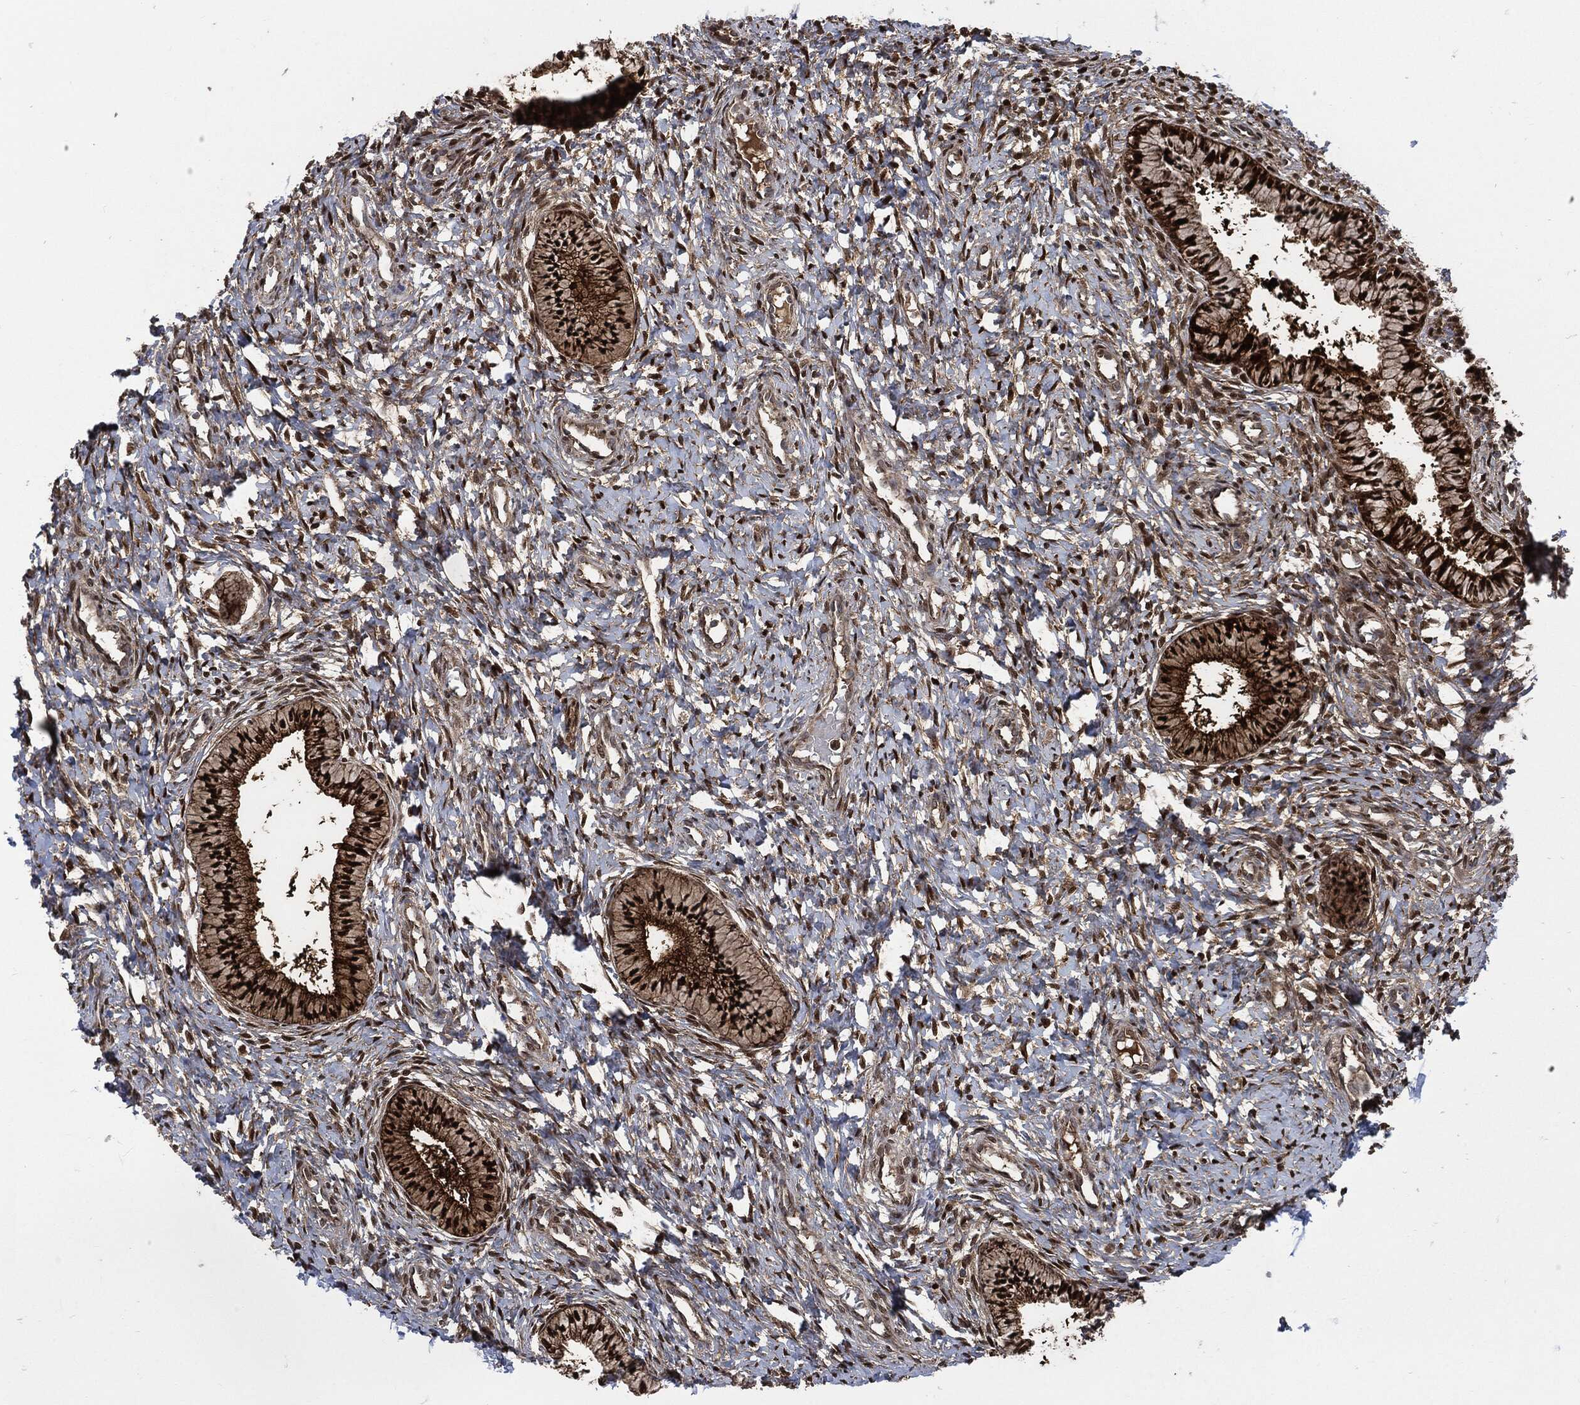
{"staining": {"intensity": "strong", "quantity": ">75%", "location": "nuclear"}, "tissue": "cervix", "cell_type": "Glandular cells", "image_type": "normal", "snomed": [{"axis": "morphology", "description": "Normal tissue, NOS"}, {"axis": "topography", "description": "Cervix"}], "caption": "Immunohistochemical staining of benign human cervix displays high levels of strong nuclear staining in about >75% of glandular cells. (DAB (3,3'-diaminobenzidine) = brown stain, brightfield microscopy at high magnification).", "gene": "DCTN1", "patient": {"sex": "female", "age": 39}}